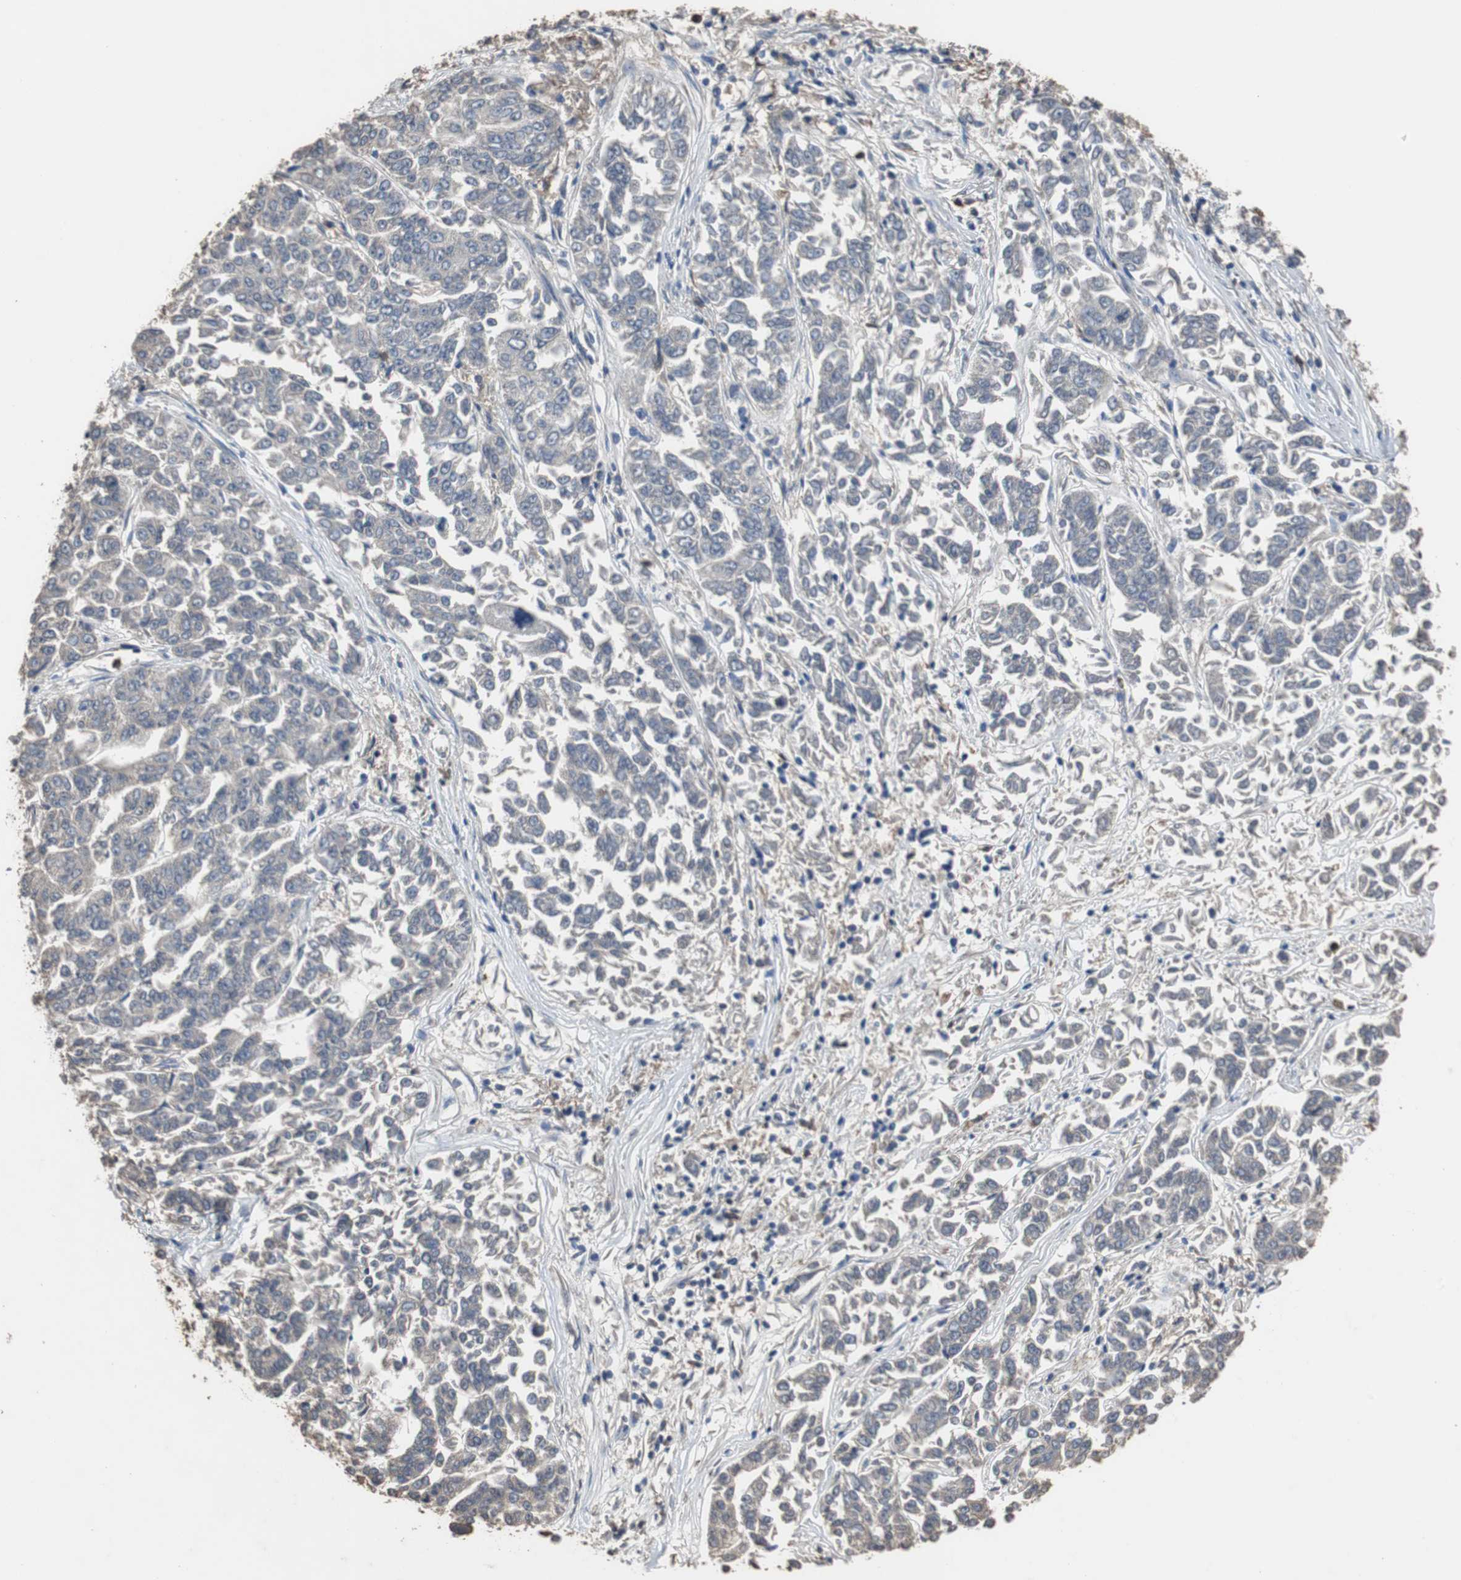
{"staining": {"intensity": "negative", "quantity": "none", "location": "none"}, "tissue": "lung cancer", "cell_type": "Tumor cells", "image_type": "cancer", "snomed": [{"axis": "morphology", "description": "Adenocarcinoma, NOS"}, {"axis": "topography", "description": "Lung"}], "caption": "Tumor cells show no significant expression in lung adenocarcinoma.", "gene": "SCIMP", "patient": {"sex": "male", "age": 84}}